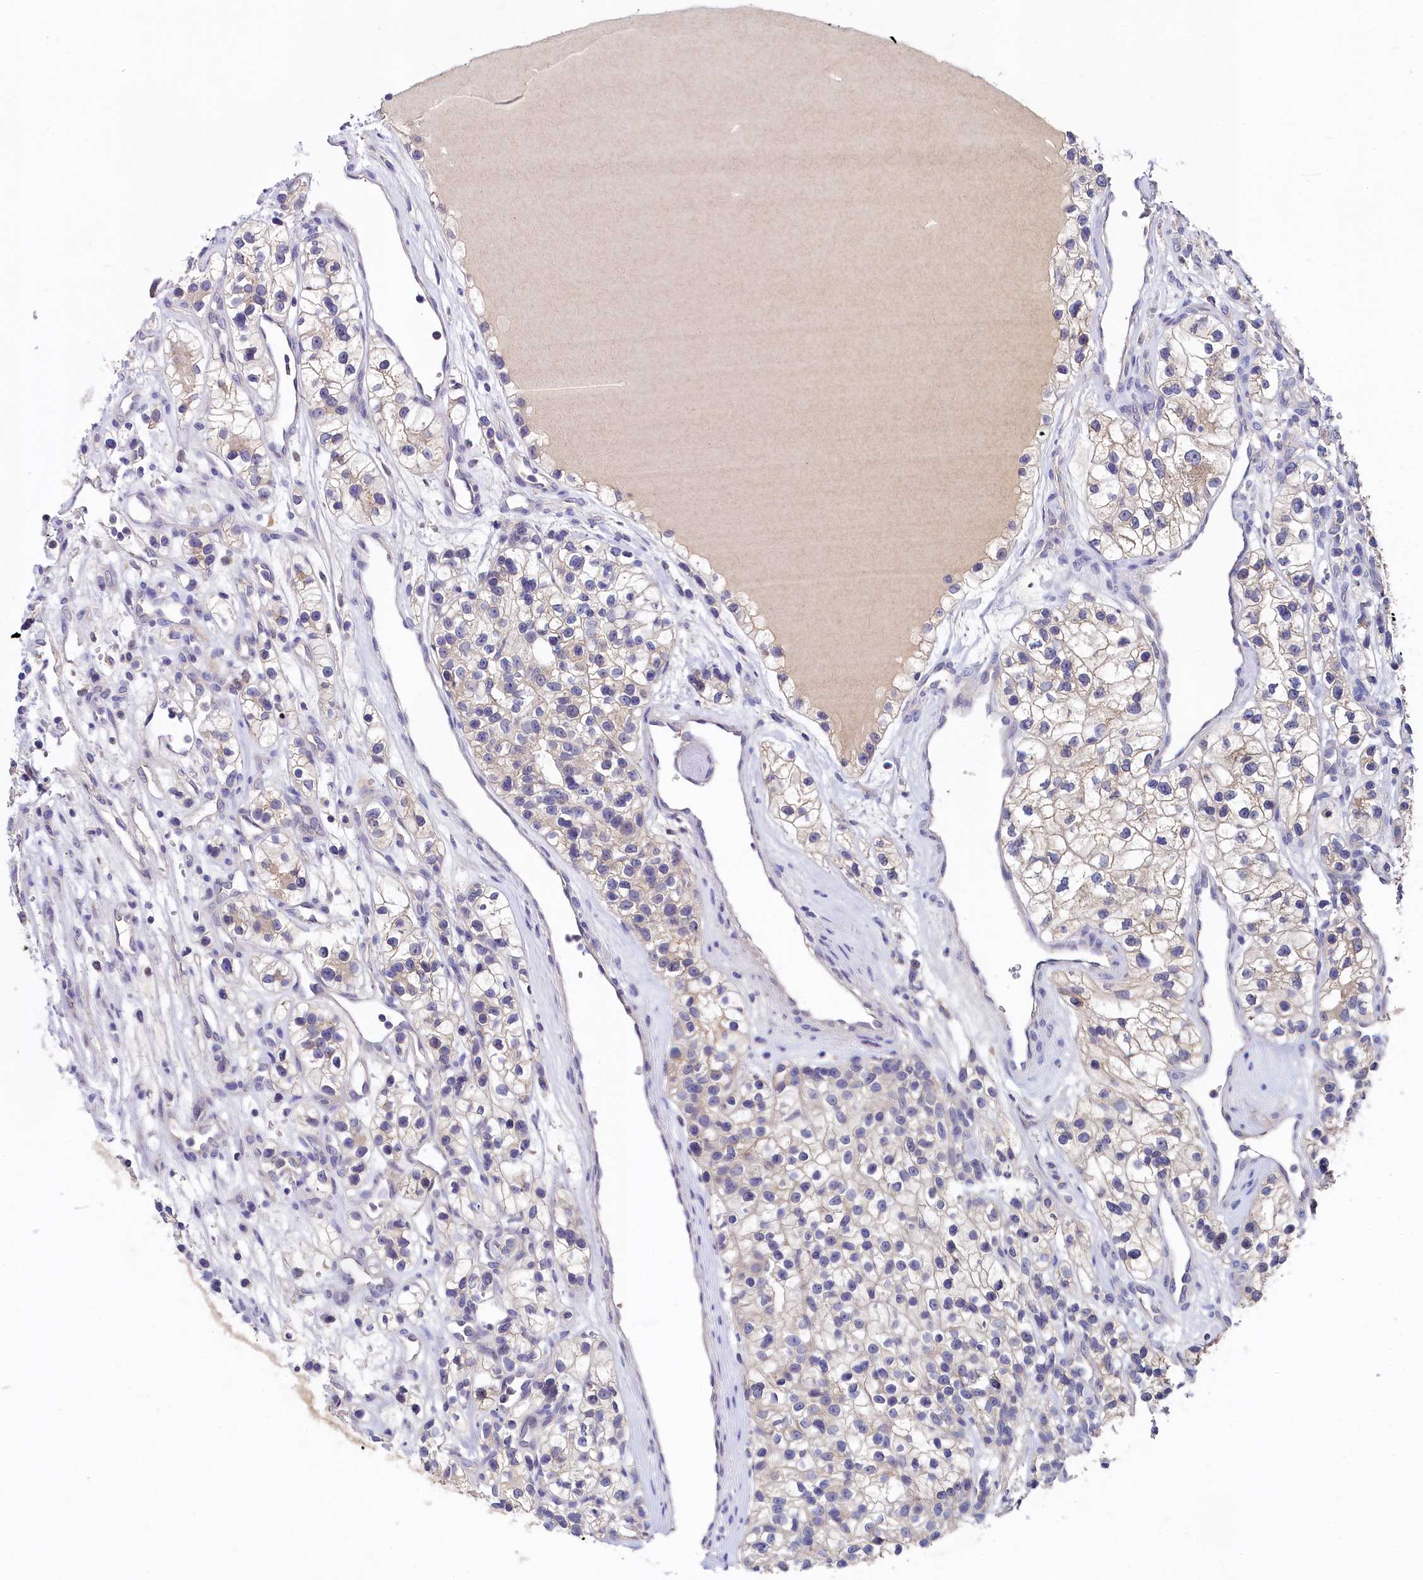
{"staining": {"intensity": "weak", "quantity": "<25%", "location": "cytoplasmic/membranous"}, "tissue": "renal cancer", "cell_type": "Tumor cells", "image_type": "cancer", "snomed": [{"axis": "morphology", "description": "Adenocarcinoma, NOS"}, {"axis": "topography", "description": "Kidney"}], "caption": "Renal adenocarcinoma stained for a protein using immunohistochemistry (IHC) demonstrates no staining tumor cells.", "gene": "SPINK9", "patient": {"sex": "female", "age": 57}}